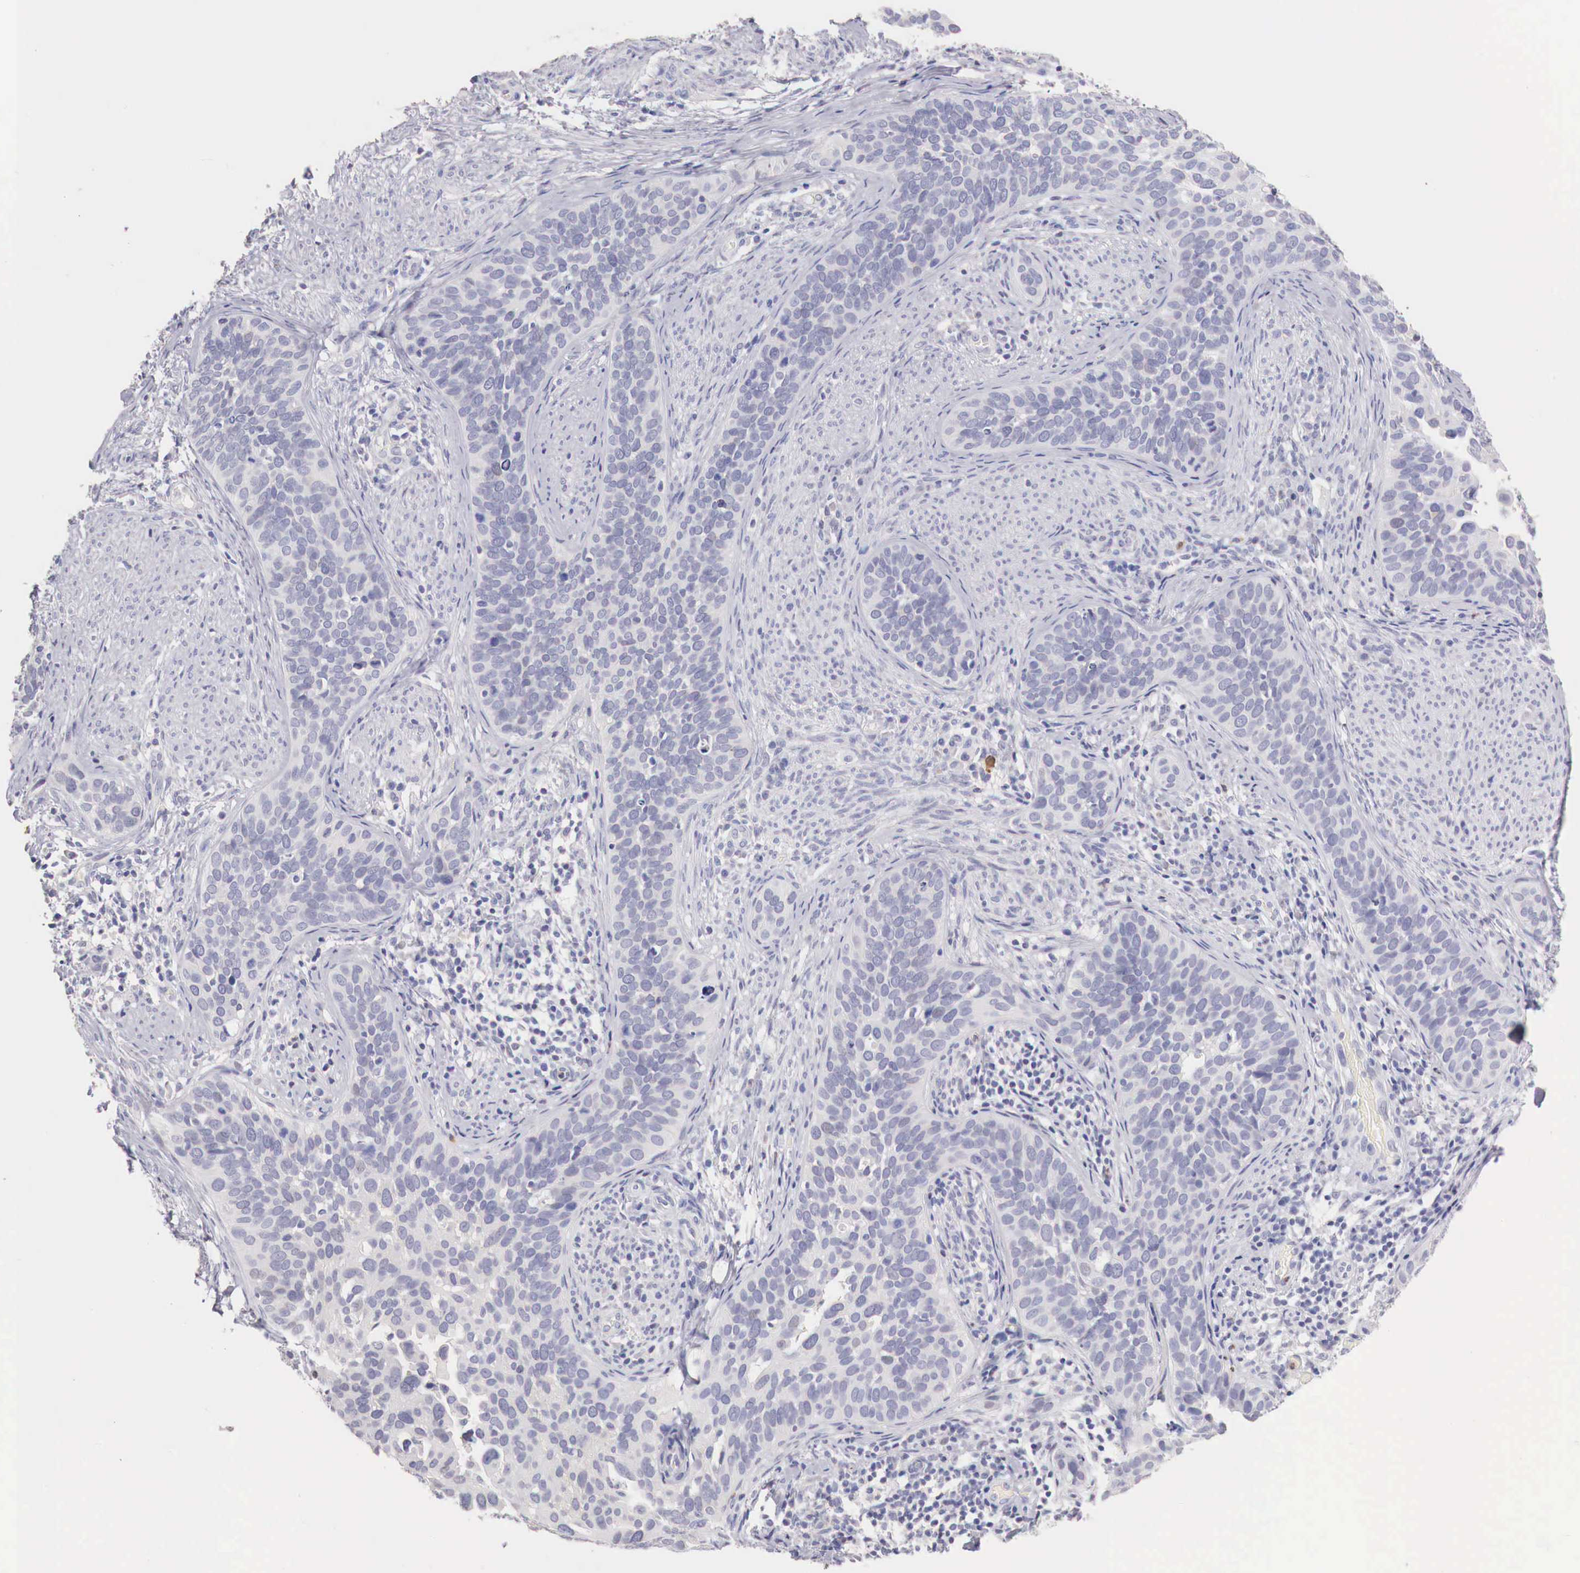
{"staining": {"intensity": "negative", "quantity": "none", "location": "none"}, "tissue": "cervical cancer", "cell_type": "Tumor cells", "image_type": "cancer", "snomed": [{"axis": "morphology", "description": "Squamous cell carcinoma, NOS"}, {"axis": "topography", "description": "Cervix"}], "caption": "Human cervical cancer (squamous cell carcinoma) stained for a protein using IHC shows no staining in tumor cells.", "gene": "ITIH6", "patient": {"sex": "female", "age": 31}}